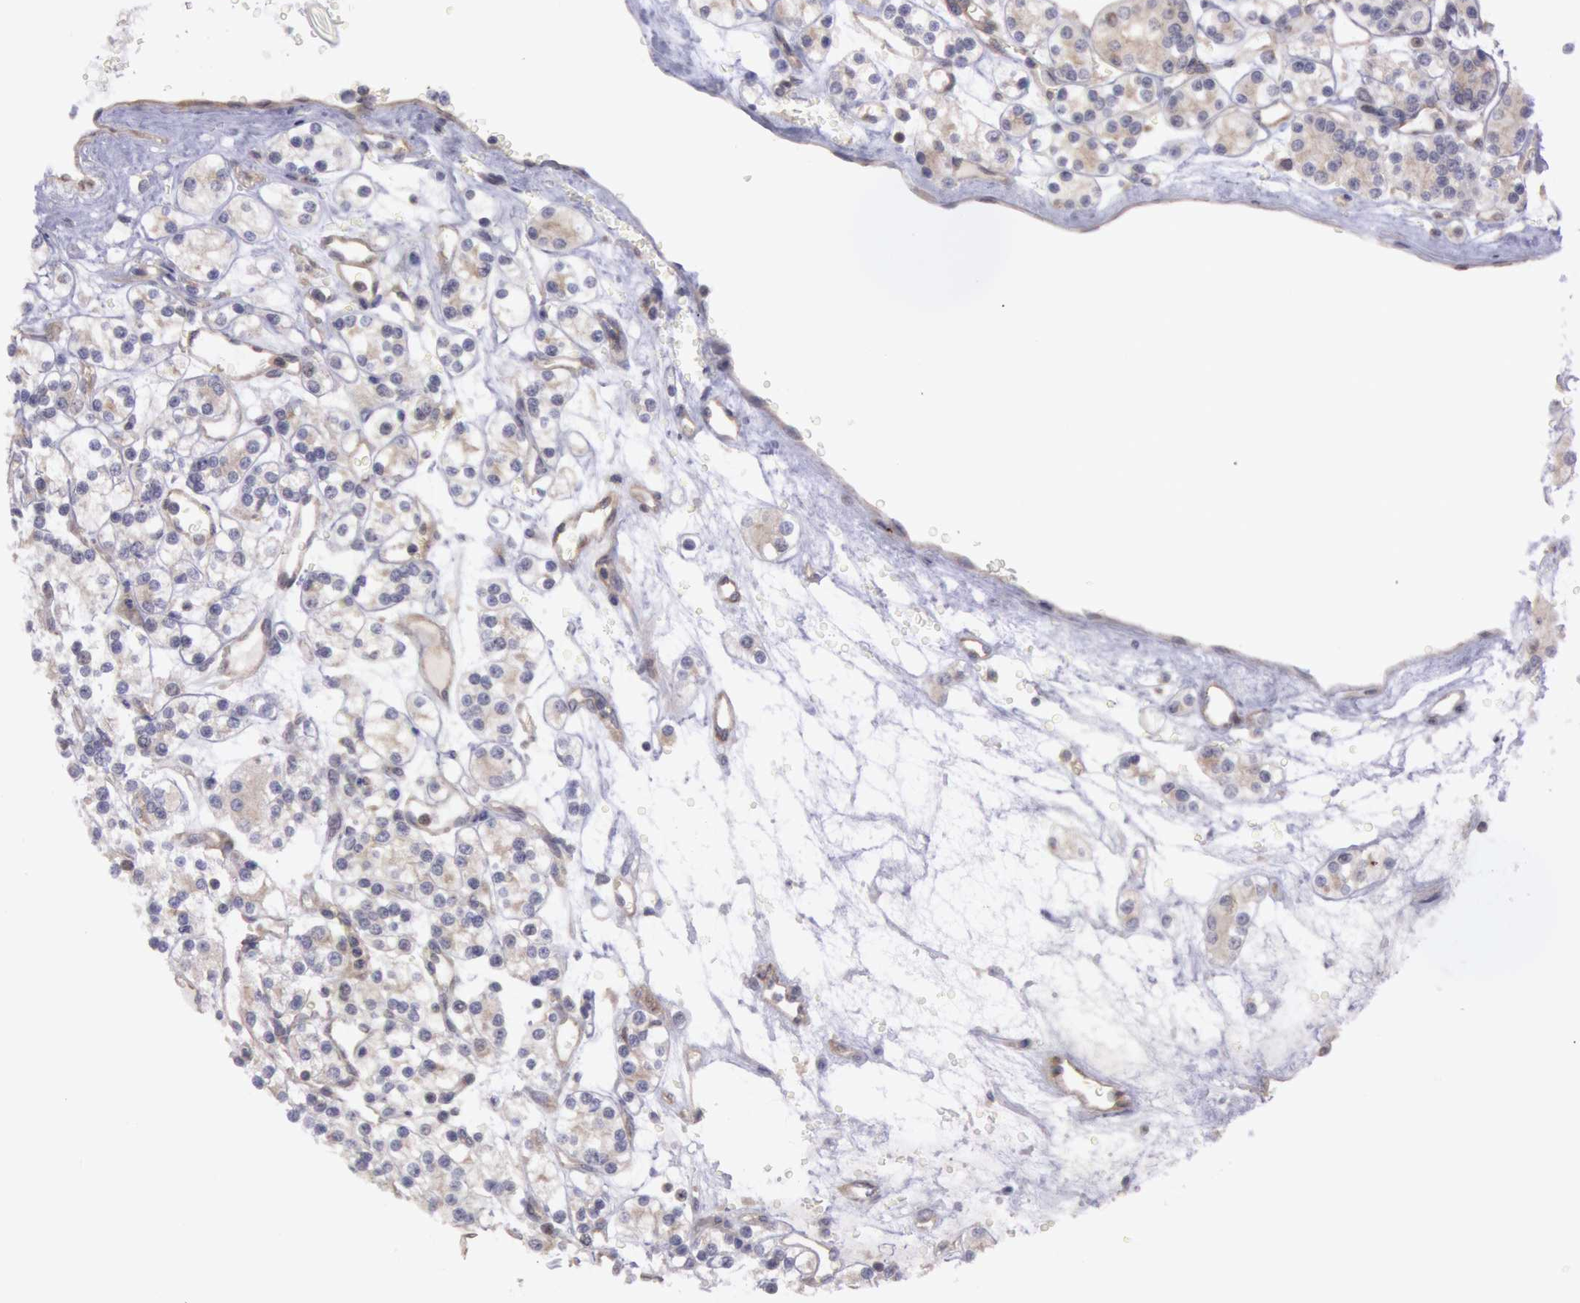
{"staining": {"intensity": "negative", "quantity": "none", "location": "none"}, "tissue": "renal cancer", "cell_type": "Tumor cells", "image_type": "cancer", "snomed": [{"axis": "morphology", "description": "Adenocarcinoma, NOS"}, {"axis": "topography", "description": "Kidney"}], "caption": "Tumor cells show no significant positivity in renal cancer.", "gene": "AMOTL1", "patient": {"sex": "female", "age": 62}}